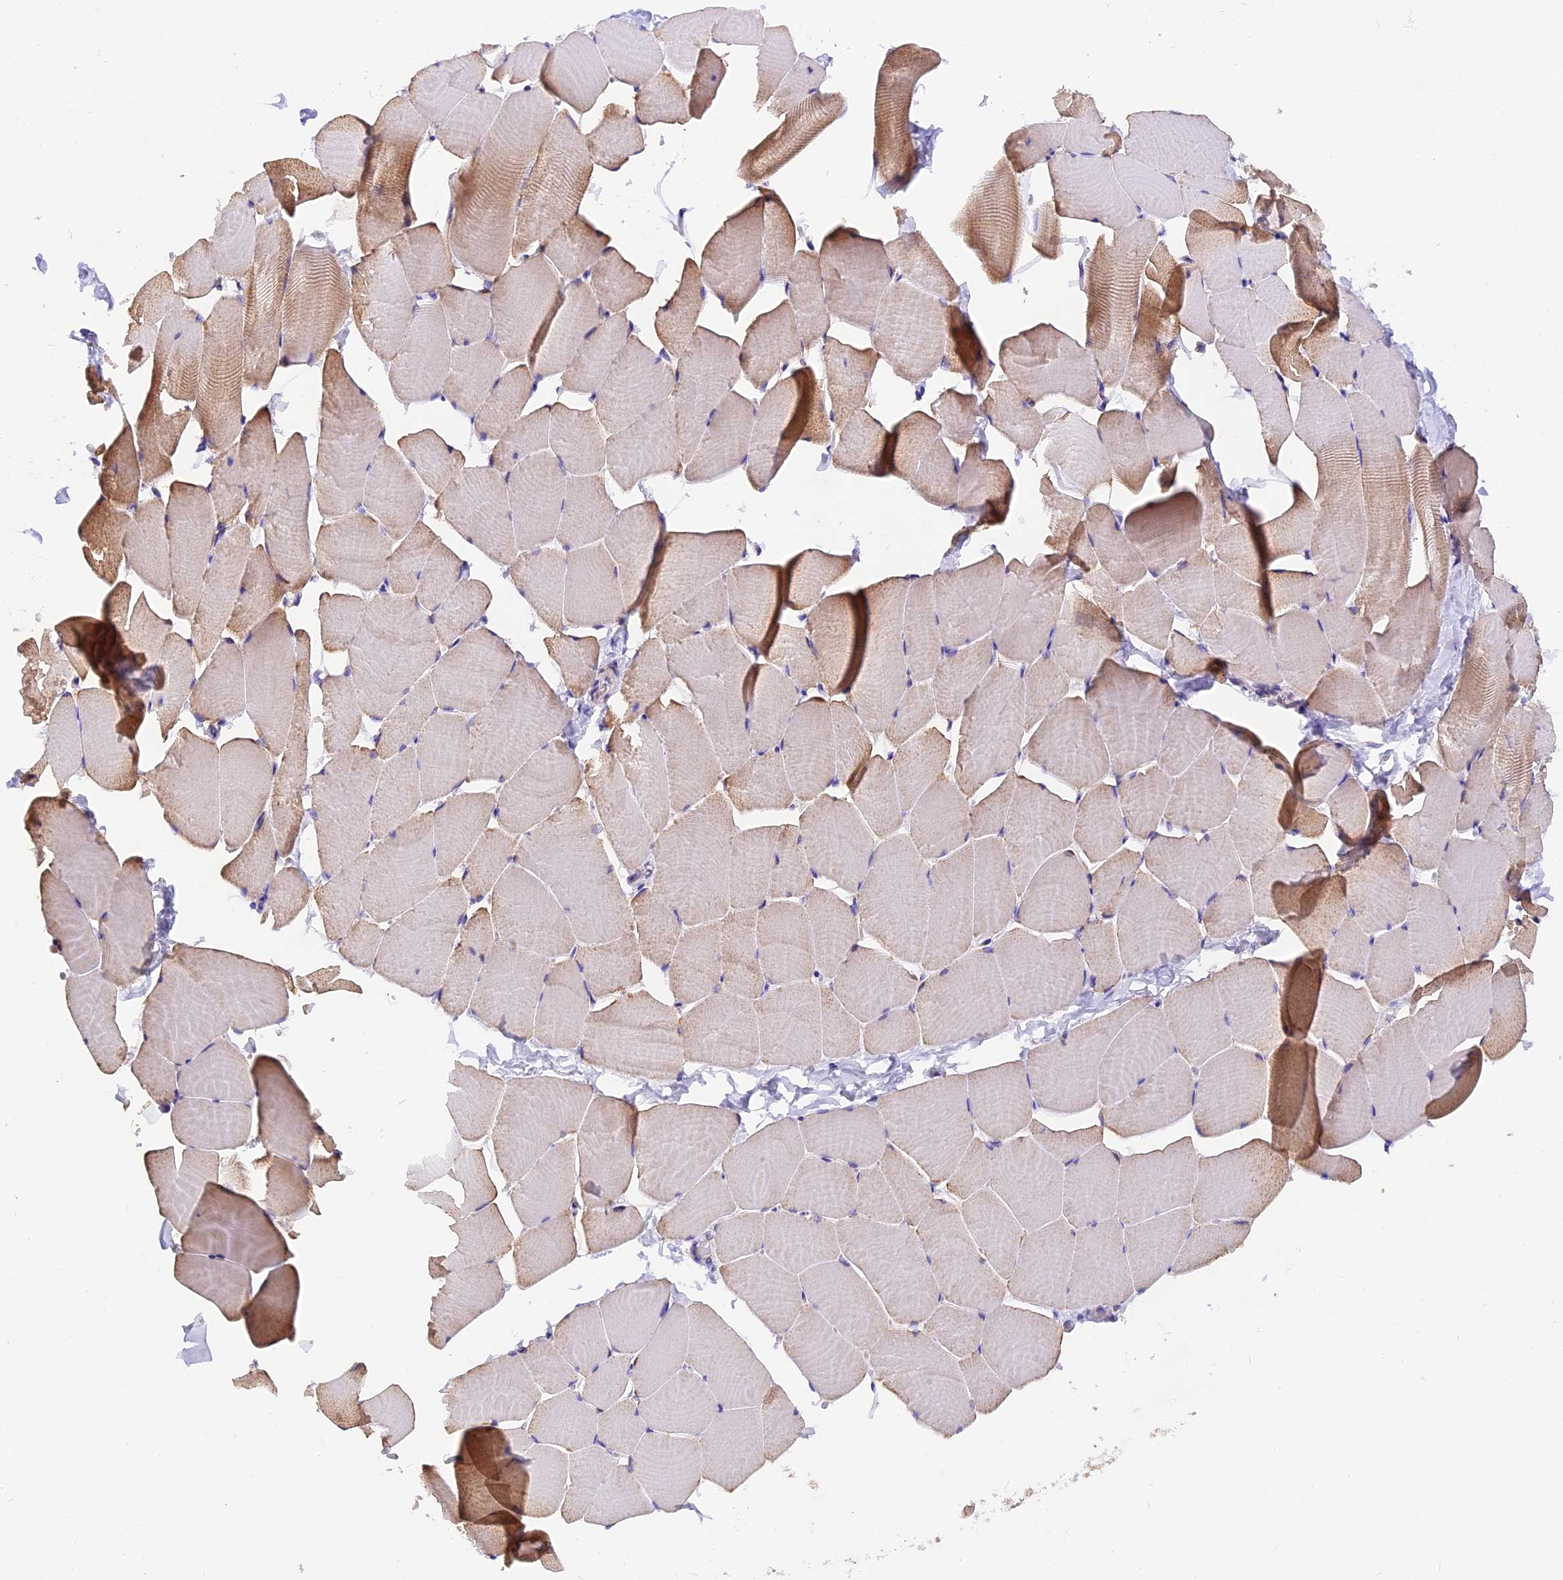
{"staining": {"intensity": "moderate", "quantity": "<25%", "location": "cytoplasmic/membranous"}, "tissue": "skeletal muscle", "cell_type": "Myocytes", "image_type": "normal", "snomed": [{"axis": "morphology", "description": "Normal tissue, NOS"}, {"axis": "topography", "description": "Skeletal muscle"}], "caption": "Immunohistochemical staining of normal human skeletal muscle reveals moderate cytoplasmic/membranous protein staining in approximately <25% of myocytes.", "gene": "MGME1", "patient": {"sex": "male", "age": 25}}